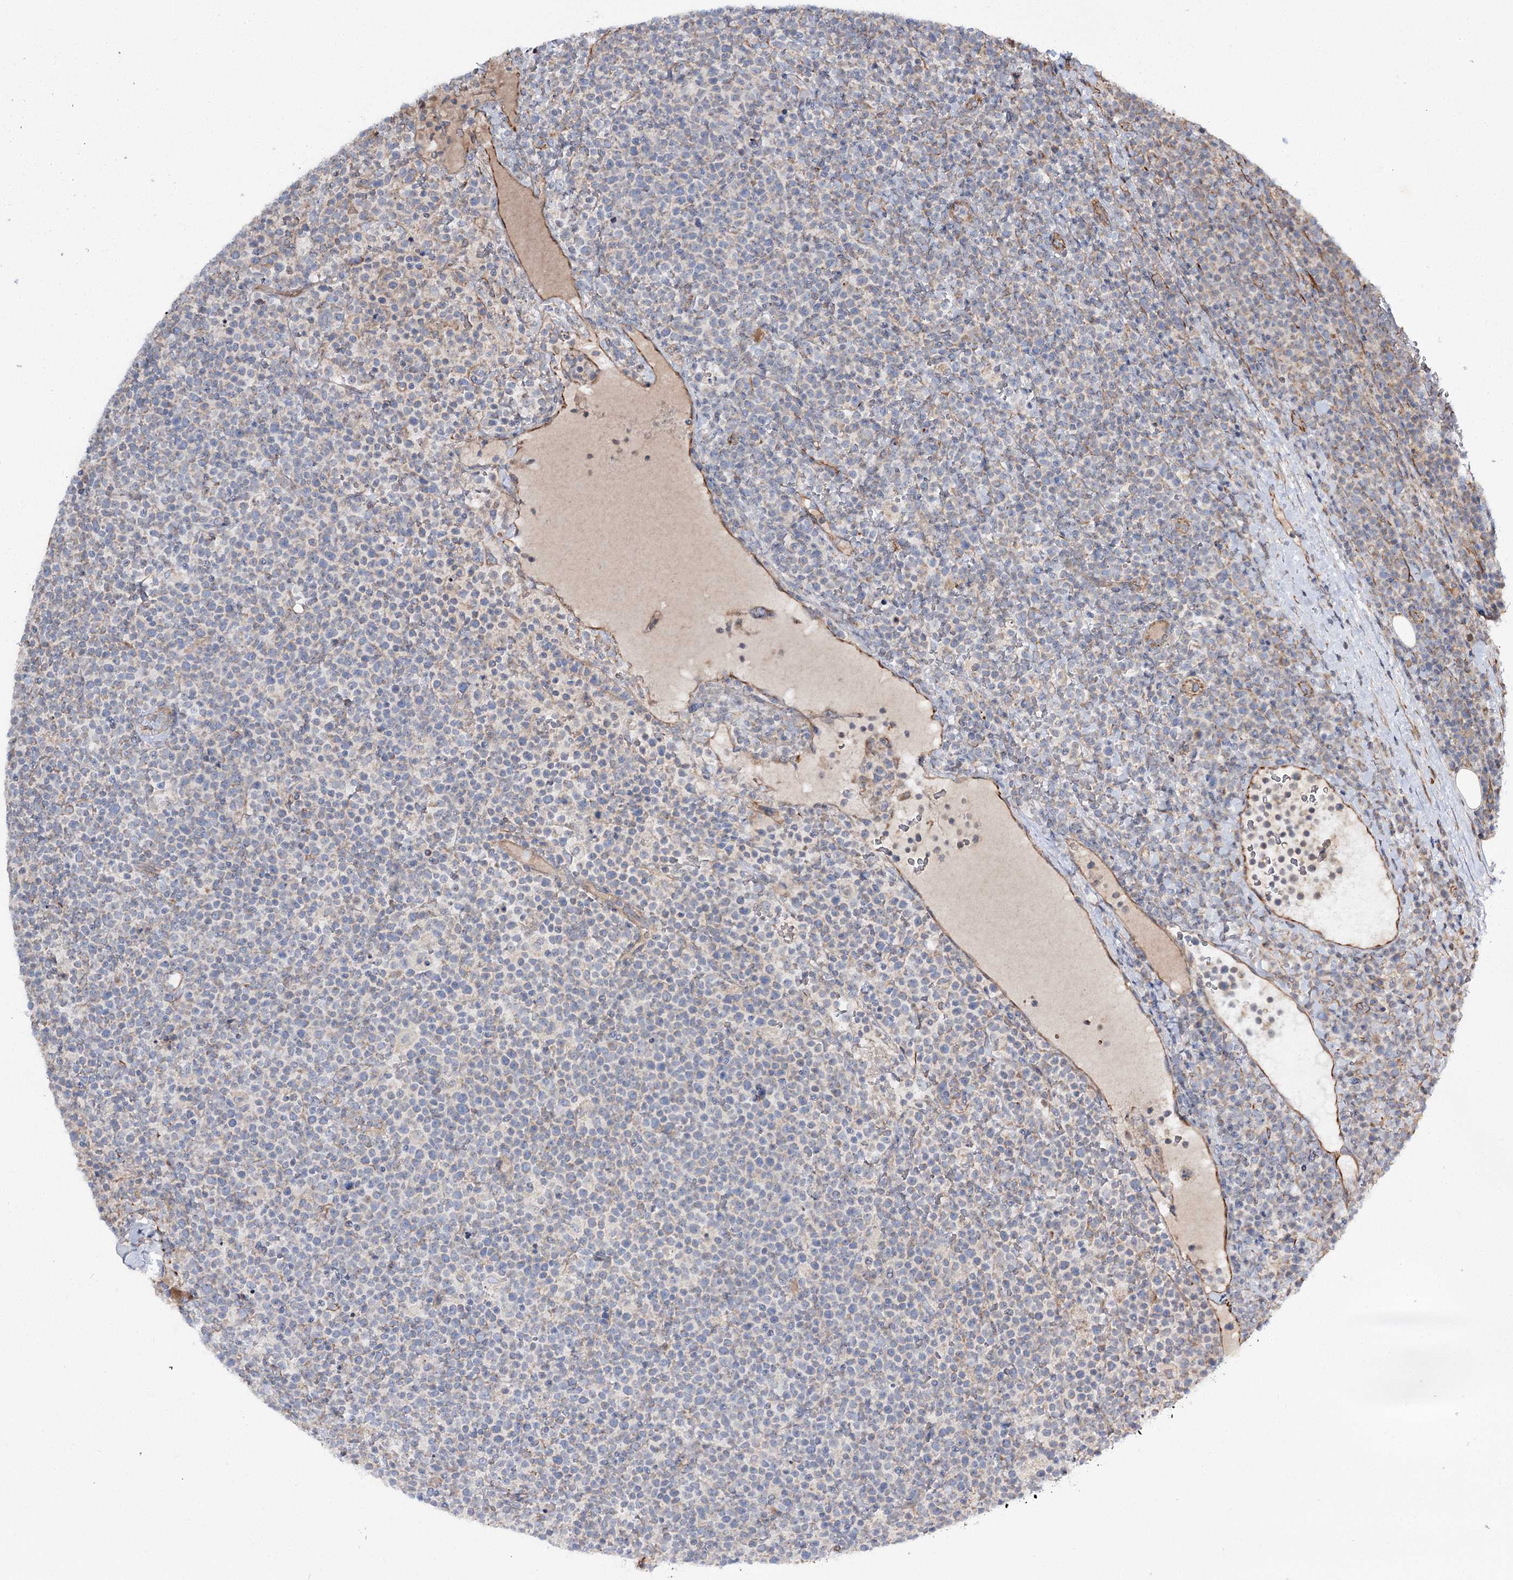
{"staining": {"intensity": "negative", "quantity": "none", "location": "none"}, "tissue": "lymphoma", "cell_type": "Tumor cells", "image_type": "cancer", "snomed": [{"axis": "morphology", "description": "Malignant lymphoma, non-Hodgkin's type, High grade"}, {"axis": "topography", "description": "Lymph node"}], "caption": "Immunohistochemistry (IHC) of human lymphoma exhibits no expression in tumor cells.", "gene": "KIAA0825", "patient": {"sex": "male", "age": 61}}